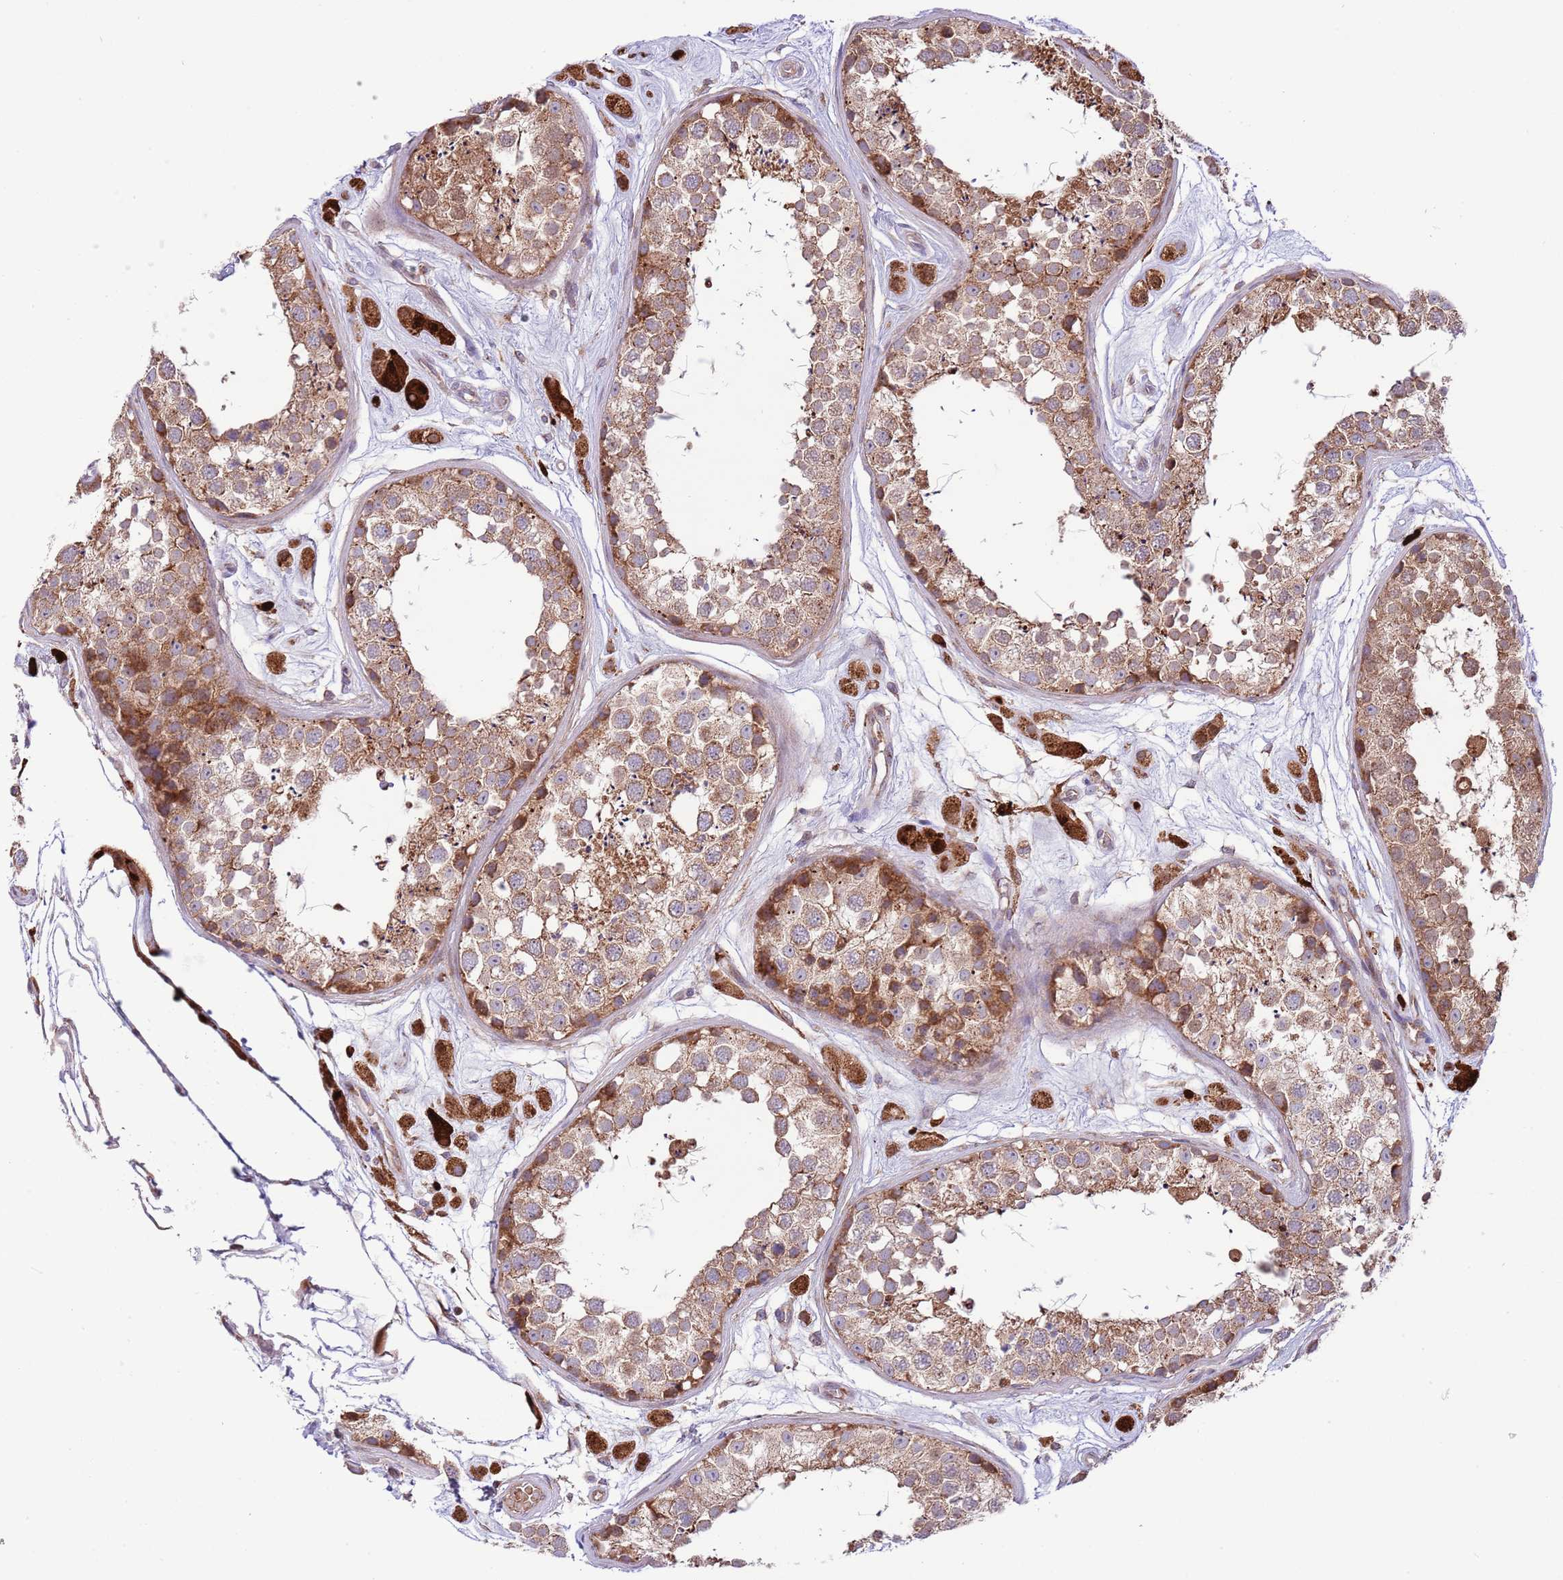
{"staining": {"intensity": "moderate", "quantity": ">75%", "location": "cytoplasmic/membranous"}, "tissue": "testis", "cell_type": "Cells in seminiferous ducts", "image_type": "normal", "snomed": [{"axis": "morphology", "description": "Normal tissue, NOS"}, {"axis": "topography", "description": "Testis"}], "caption": "Immunohistochemistry (IHC) staining of benign testis, which reveals medium levels of moderate cytoplasmic/membranous staining in about >75% of cells in seminiferous ducts indicating moderate cytoplasmic/membranous protein staining. The staining was performed using DAB (brown) for protein detection and nuclei were counterstained in hematoxylin (blue).", "gene": "DAND5", "patient": {"sex": "male", "age": 25}}